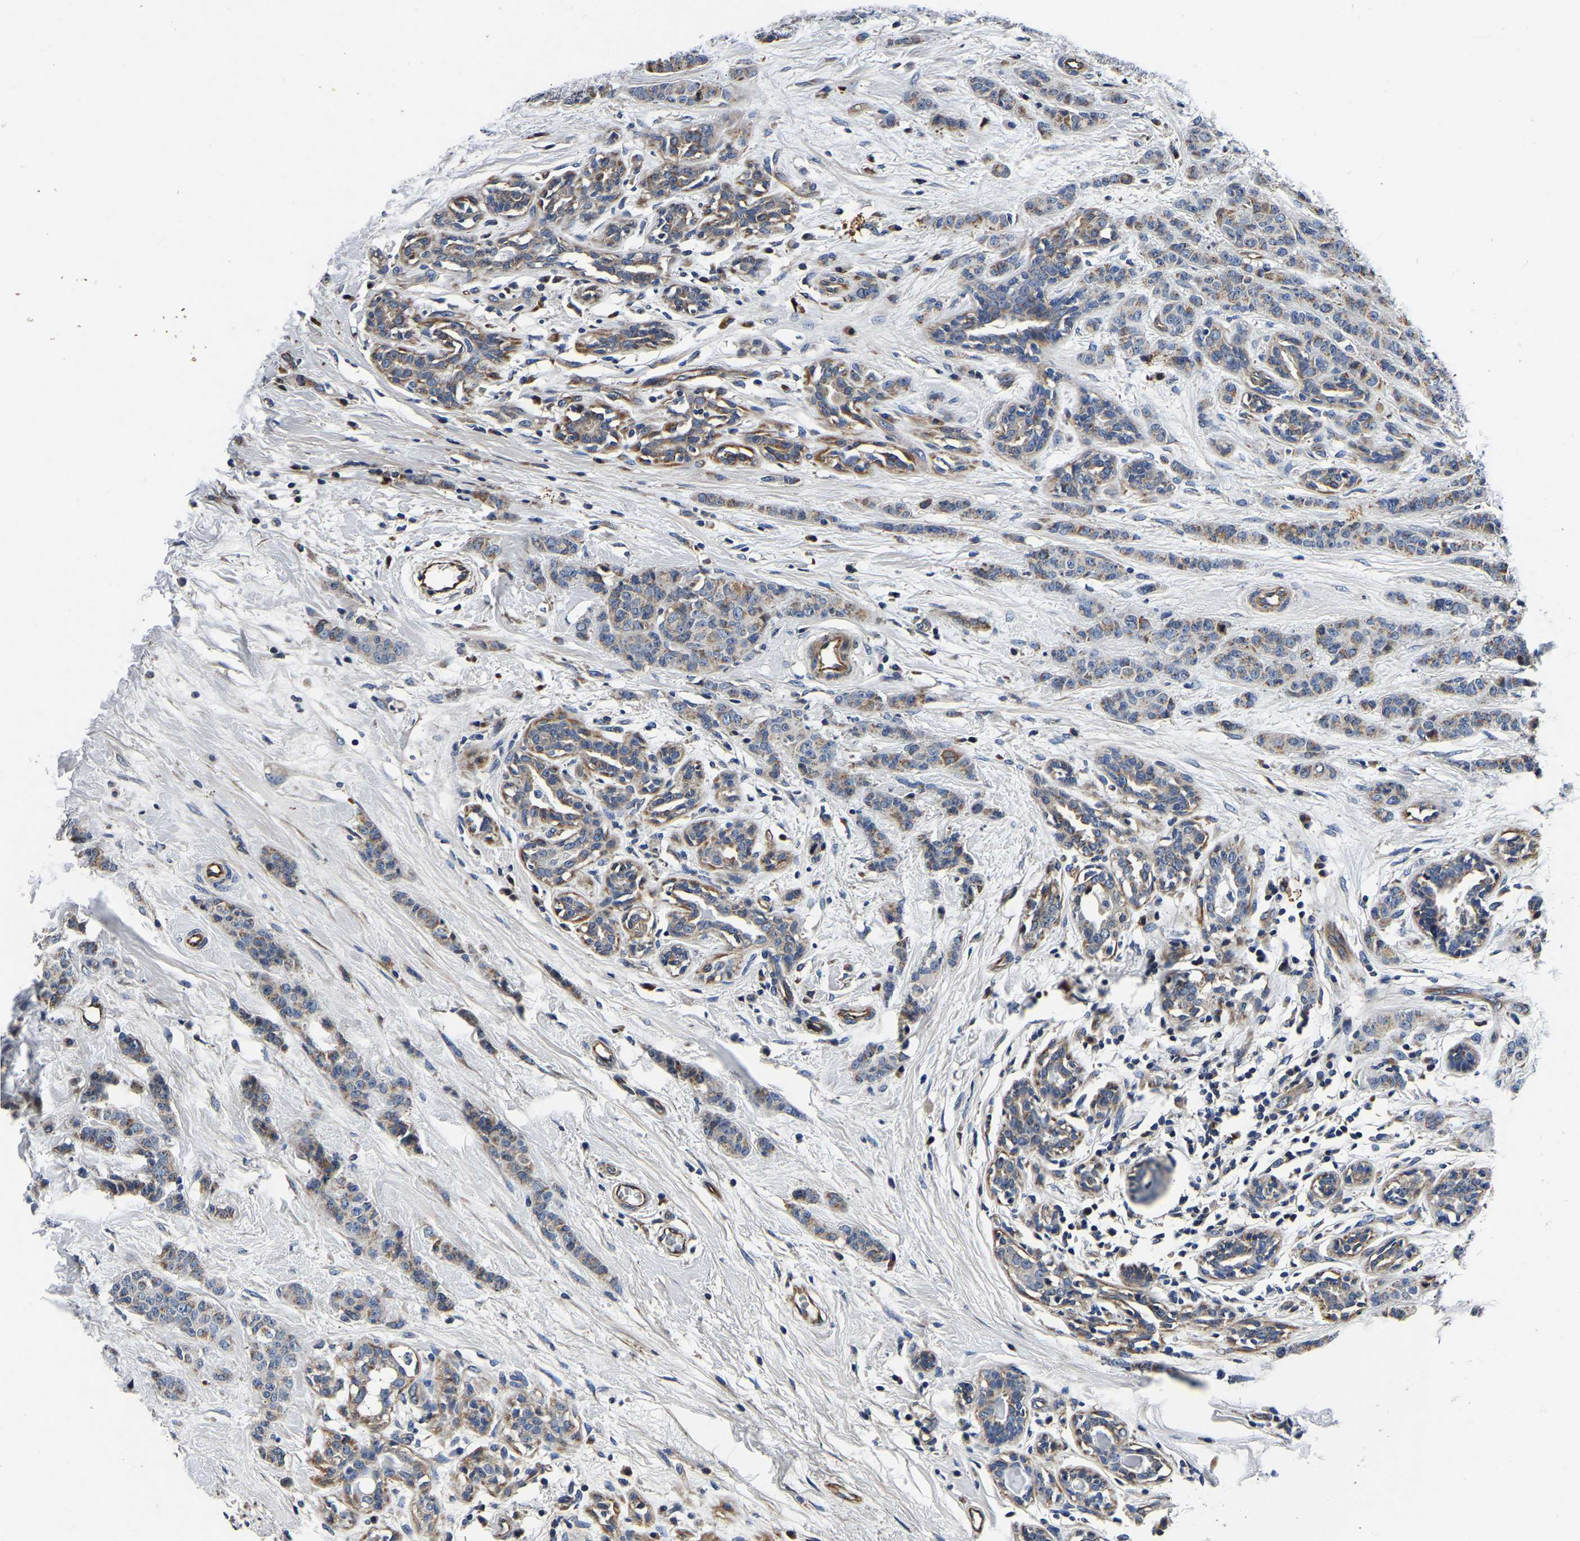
{"staining": {"intensity": "moderate", "quantity": ">75%", "location": "cytoplasmic/membranous"}, "tissue": "breast cancer", "cell_type": "Tumor cells", "image_type": "cancer", "snomed": [{"axis": "morphology", "description": "Normal tissue, NOS"}, {"axis": "morphology", "description": "Duct carcinoma"}, {"axis": "topography", "description": "Breast"}], "caption": "The histopathology image exhibits staining of intraductal carcinoma (breast), revealing moderate cytoplasmic/membranous protein expression (brown color) within tumor cells.", "gene": "KCTD17", "patient": {"sex": "female", "age": 40}}